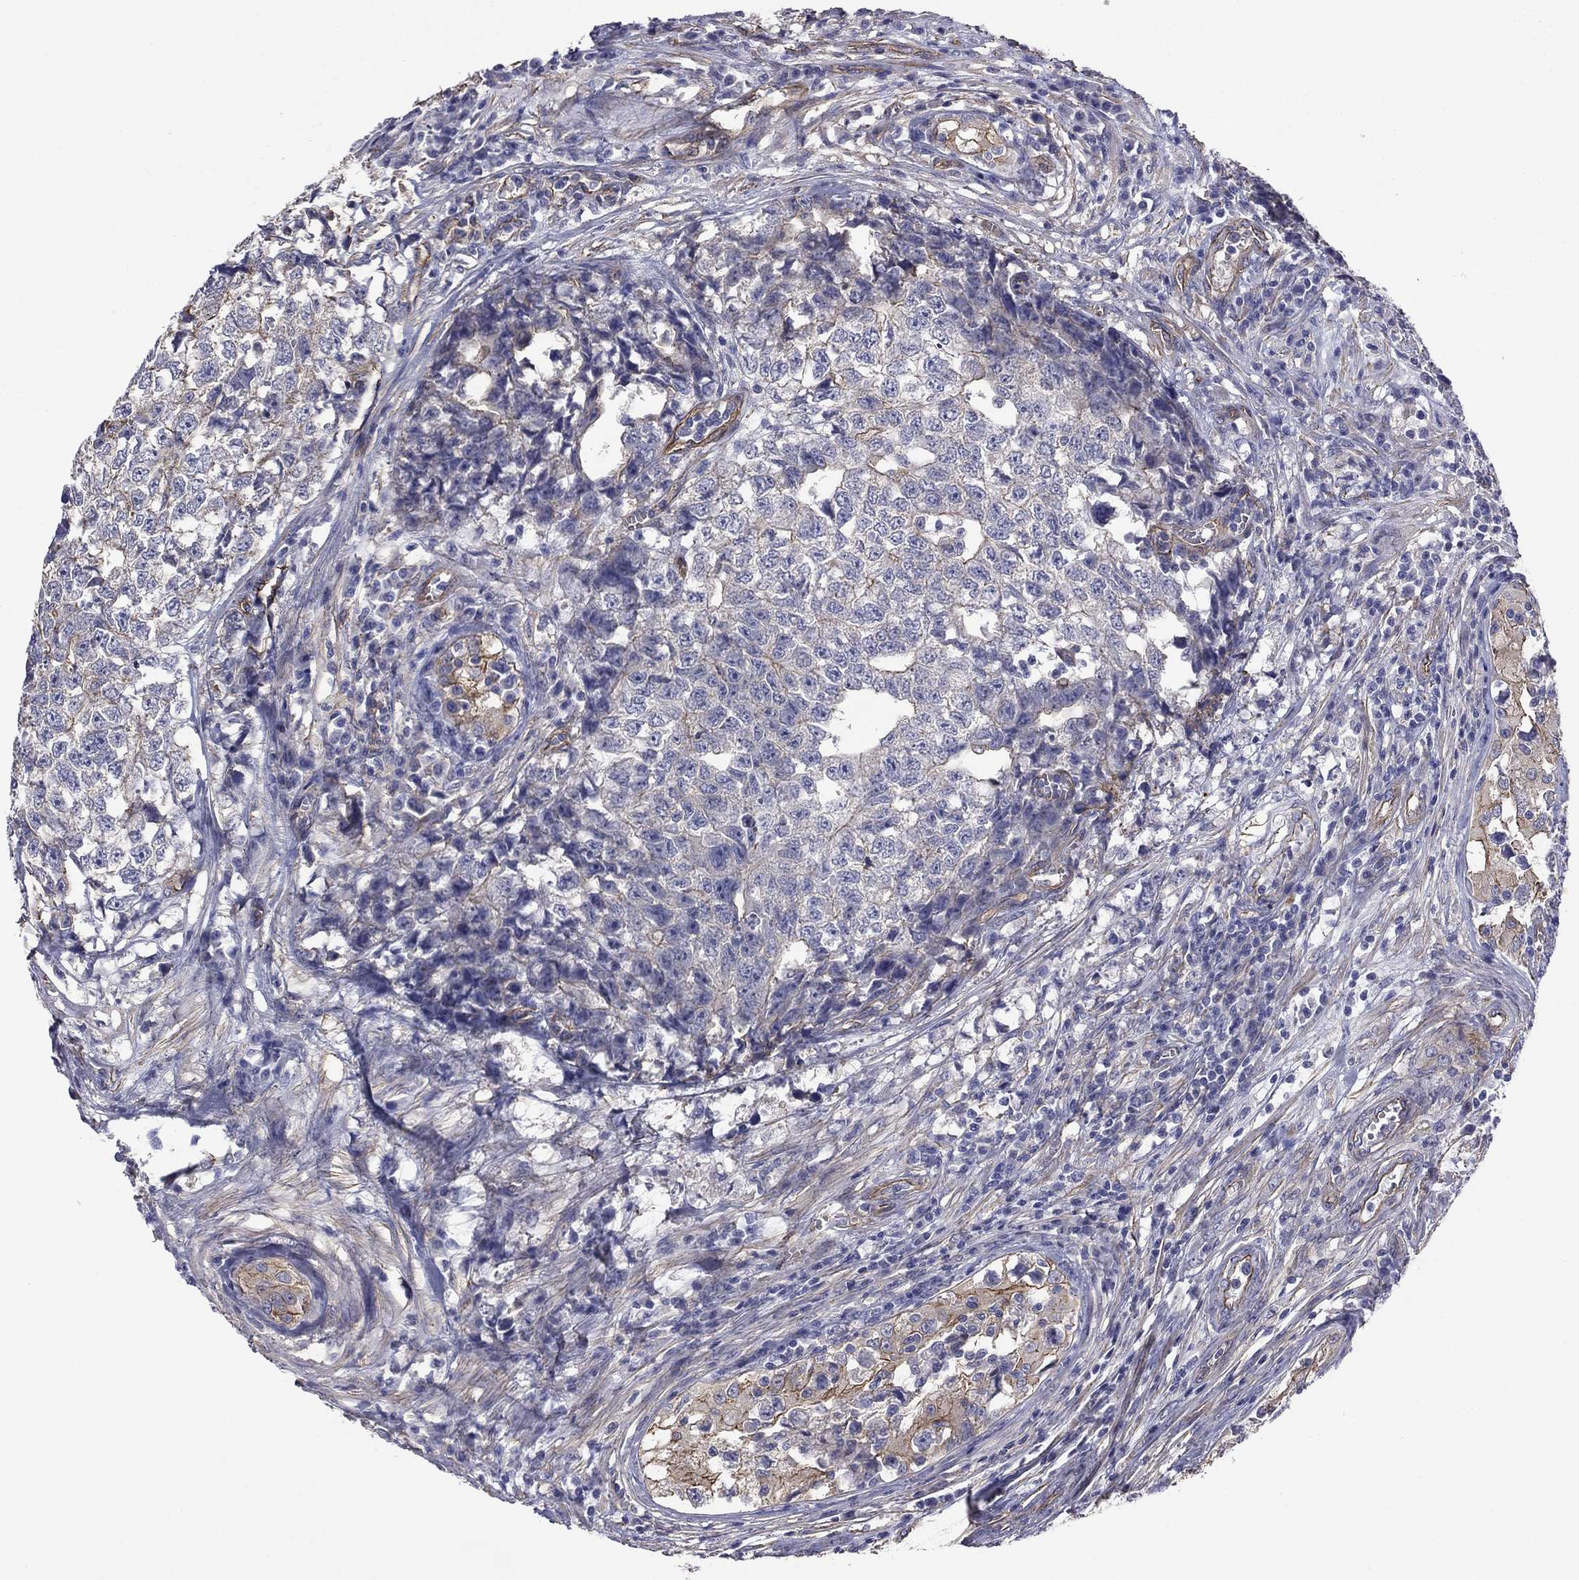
{"staining": {"intensity": "moderate", "quantity": "<25%", "location": "cytoplasmic/membranous"}, "tissue": "testis cancer", "cell_type": "Tumor cells", "image_type": "cancer", "snomed": [{"axis": "morphology", "description": "Seminoma, NOS"}, {"axis": "morphology", "description": "Carcinoma, Embryonal, NOS"}, {"axis": "topography", "description": "Testis"}], "caption": "Immunohistochemical staining of human testis seminoma reveals moderate cytoplasmic/membranous protein staining in approximately <25% of tumor cells.", "gene": "TCHH", "patient": {"sex": "male", "age": 22}}